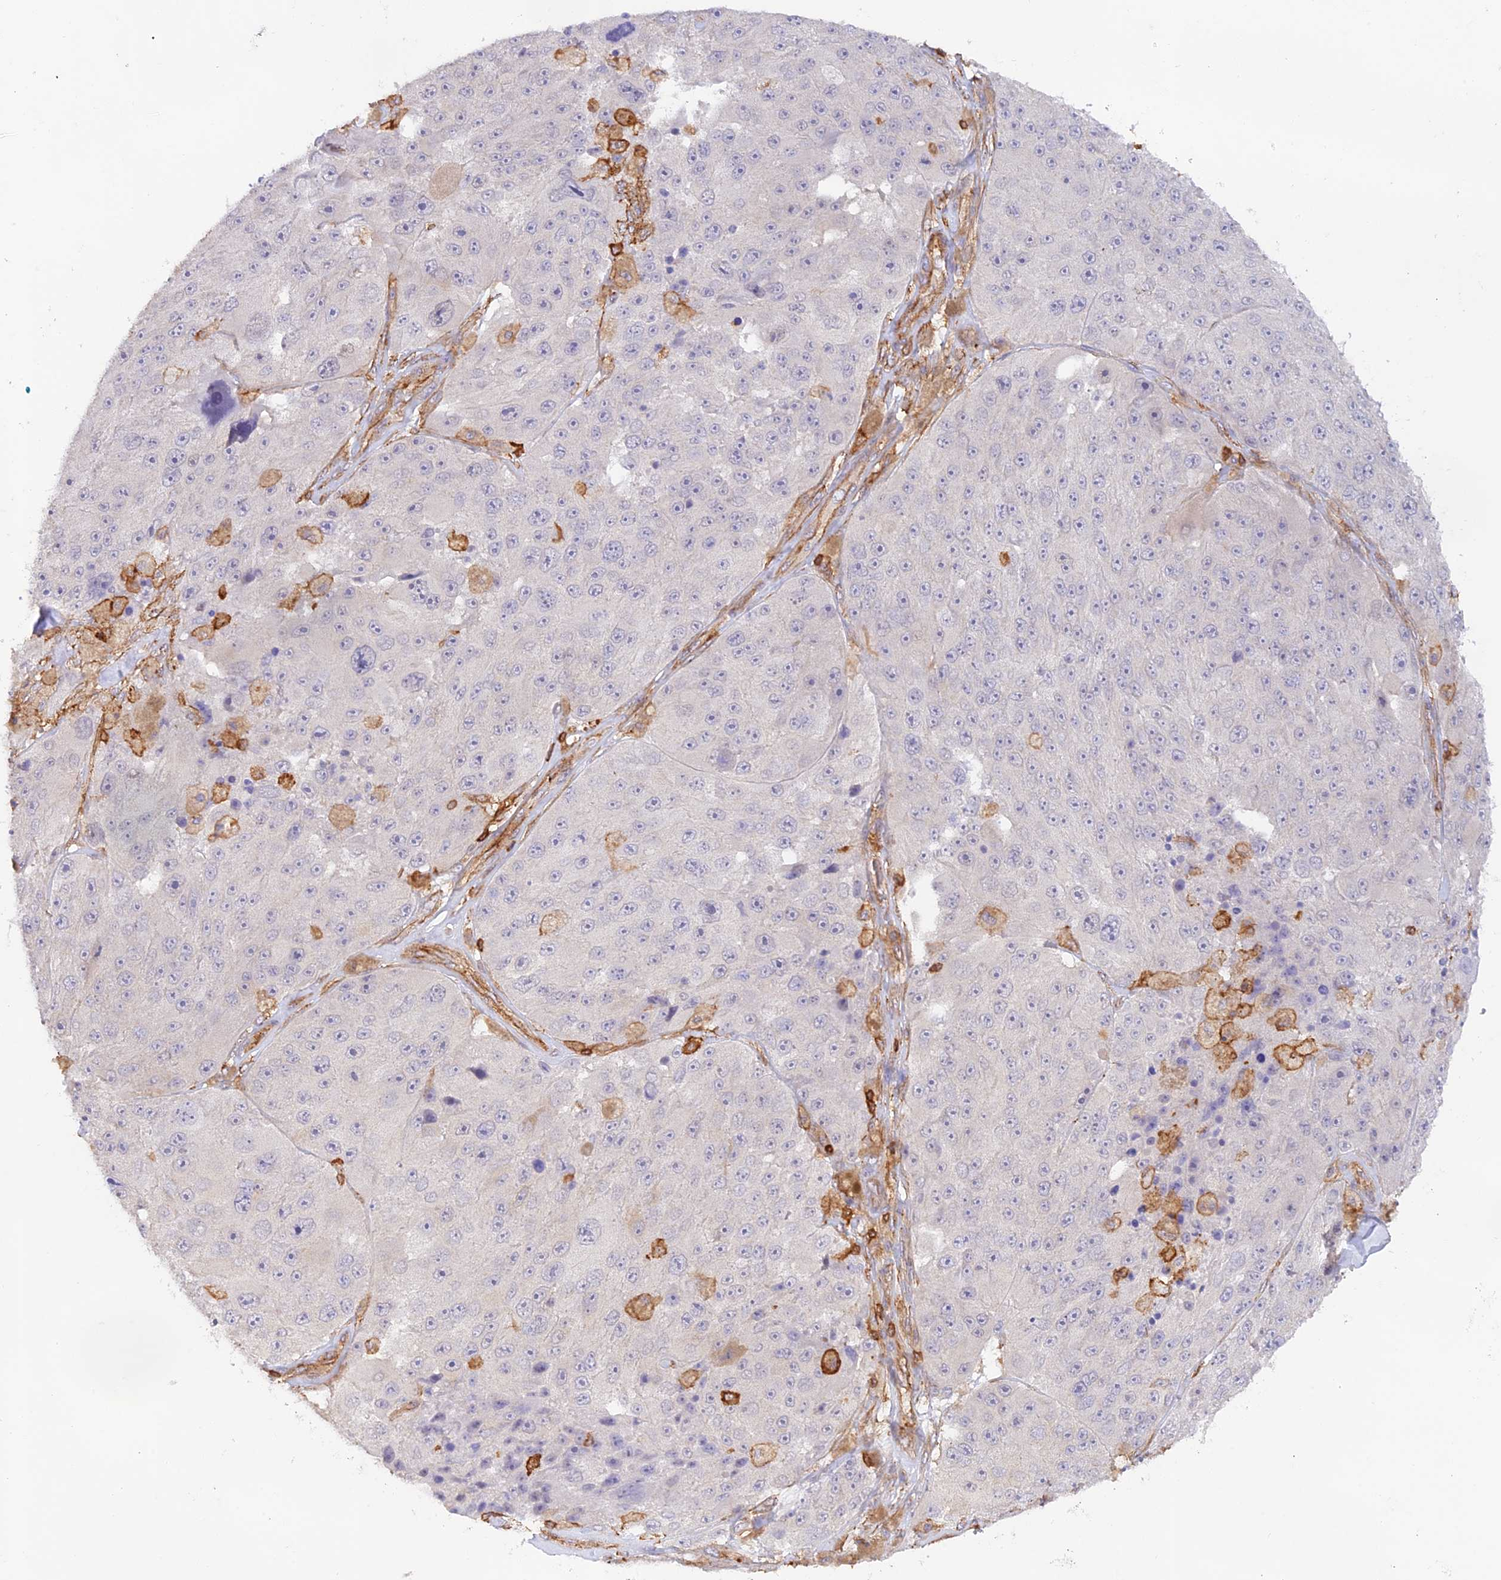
{"staining": {"intensity": "negative", "quantity": "none", "location": "none"}, "tissue": "melanoma", "cell_type": "Tumor cells", "image_type": "cancer", "snomed": [{"axis": "morphology", "description": "Malignant melanoma, Metastatic site"}, {"axis": "topography", "description": "Lymph node"}], "caption": "This is an immunohistochemistry (IHC) histopathology image of melanoma. There is no expression in tumor cells.", "gene": "DENND1C", "patient": {"sex": "male", "age": 62}}